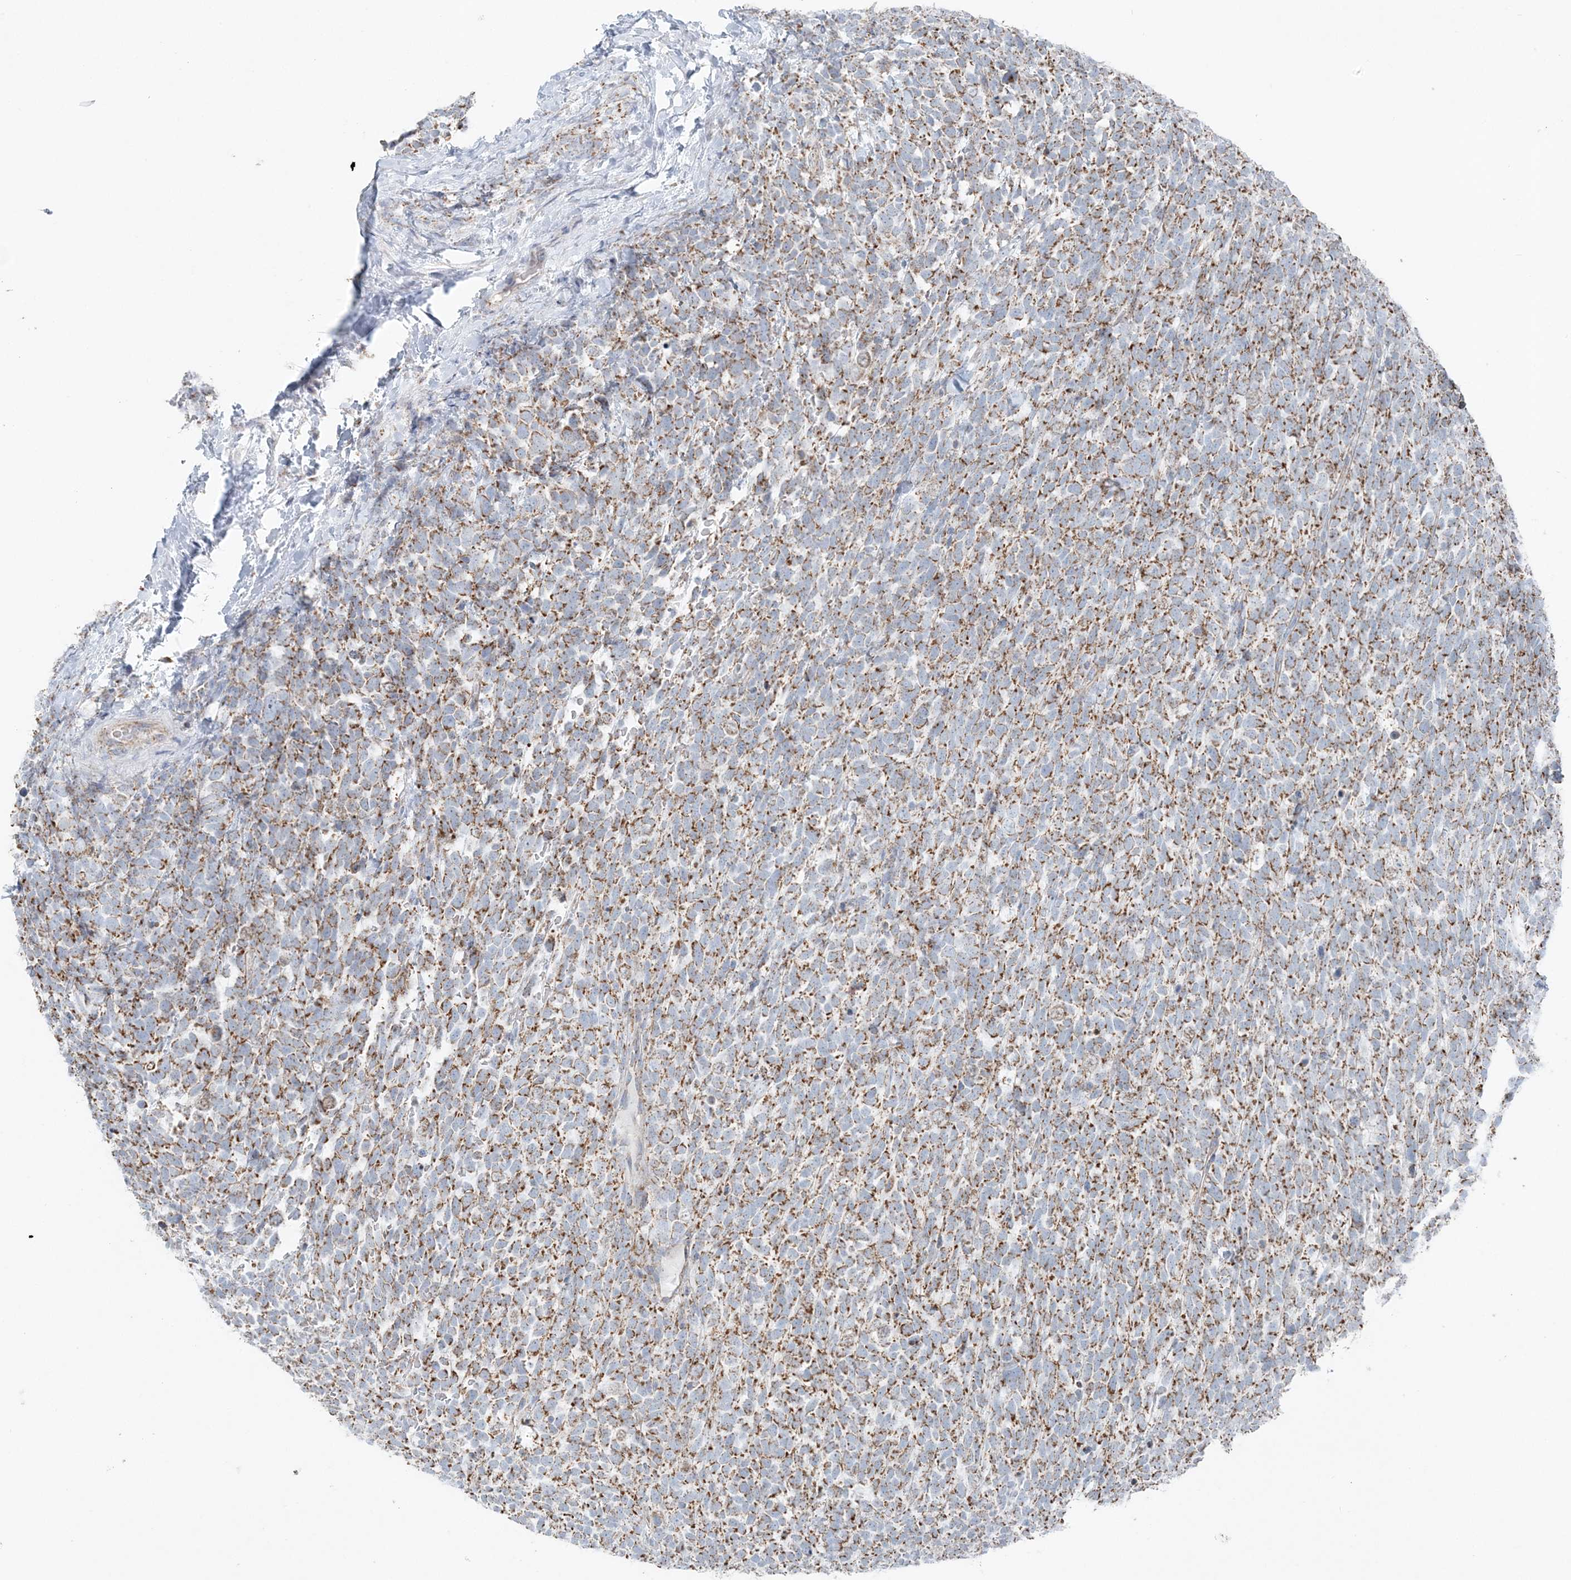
{"staining": {"intensity": "moderate", "quantity": ">75%", "location": "cytoplasmic/membranous"}, "tissue": "urothelial cancer", "cell_type": "Tumor cells", "image_type": "cancer", "snomed": [{"axis": "morphology", "description": "Urothelial carcinoma, High grade"}, {"axis": "topography", "description": "Urinary bladder"}], "caption": "A photomicrograph of human urothelial cancer stained for a protein displays moderate cytoplasmic/membranous brown staining in tumor cells. The protein is stained brown, and the nuclei are stained in blue (DAB (3,3'-diaminobenzidine) IHC with brightfield microscopy, high magnification).", "gene": "PCCB", "patient": {"sex": "female", "age": 82}}